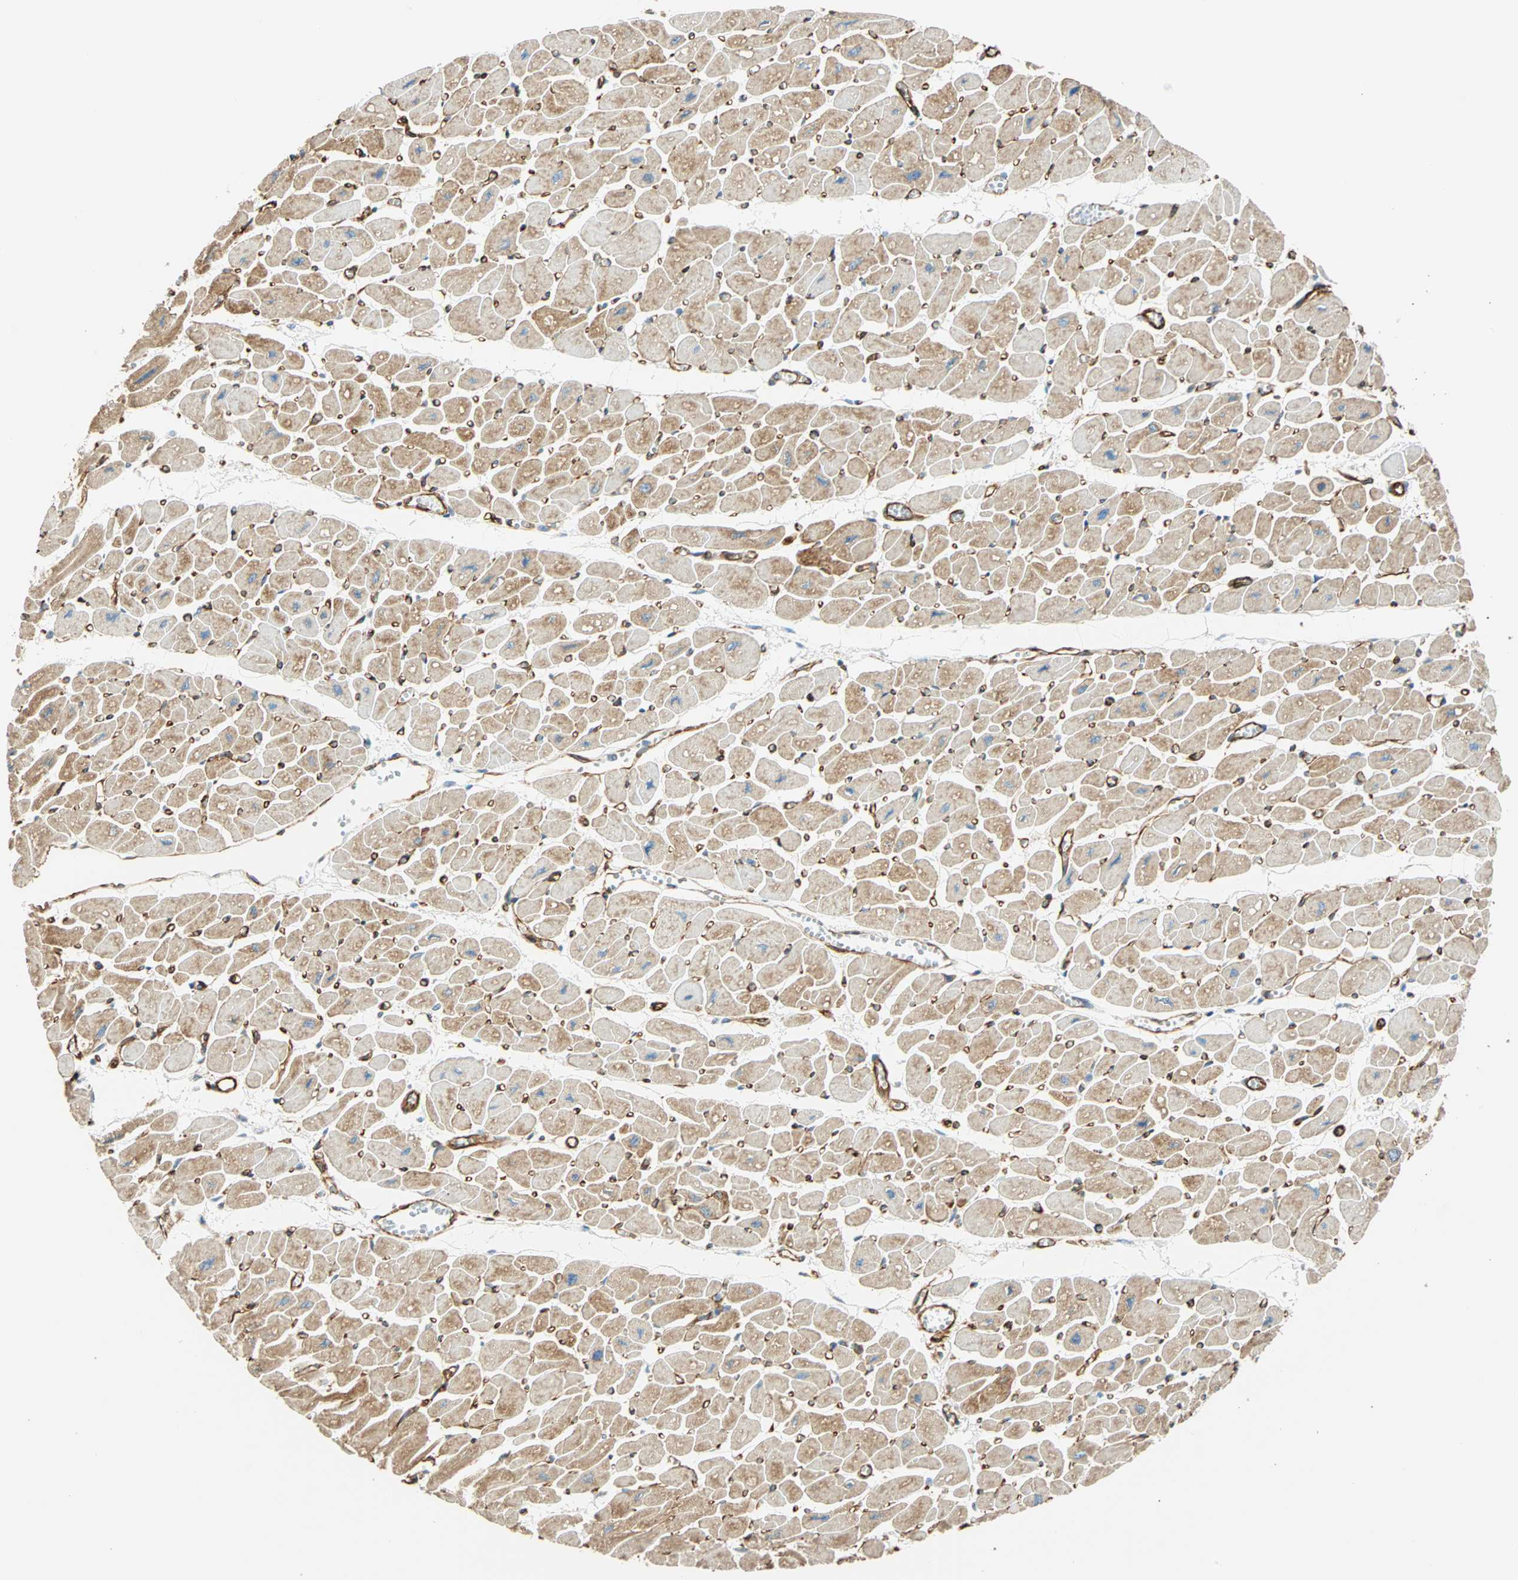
{"staining": {"intensity": "moderate", "quantity": ">75%", "location": "cytoplasmic/membranous"}, "tissue": "heart muscle", "cell_type": "Cardiomyocytes", "image_type": "normal", "snomed": [{"axis": "morphology", "description": "Normal tissue, NOS"}, {"axis": "topography", "description": "Heart"}], "caption": "Benign heart muscle displays moderate cytoplasmic/membranous positivity in approximately >75% of cardiomyocytes, visualized by immunohistochemistry. The staining was performed using DAB (3,3'-diaminobenzidine) to visualize the protein expression in brown, while the nuclei were stained in blue with hematoxylin (Magnification: 20x).", "gene": "NES", "patient": {"sex": "female", "age": 54}}